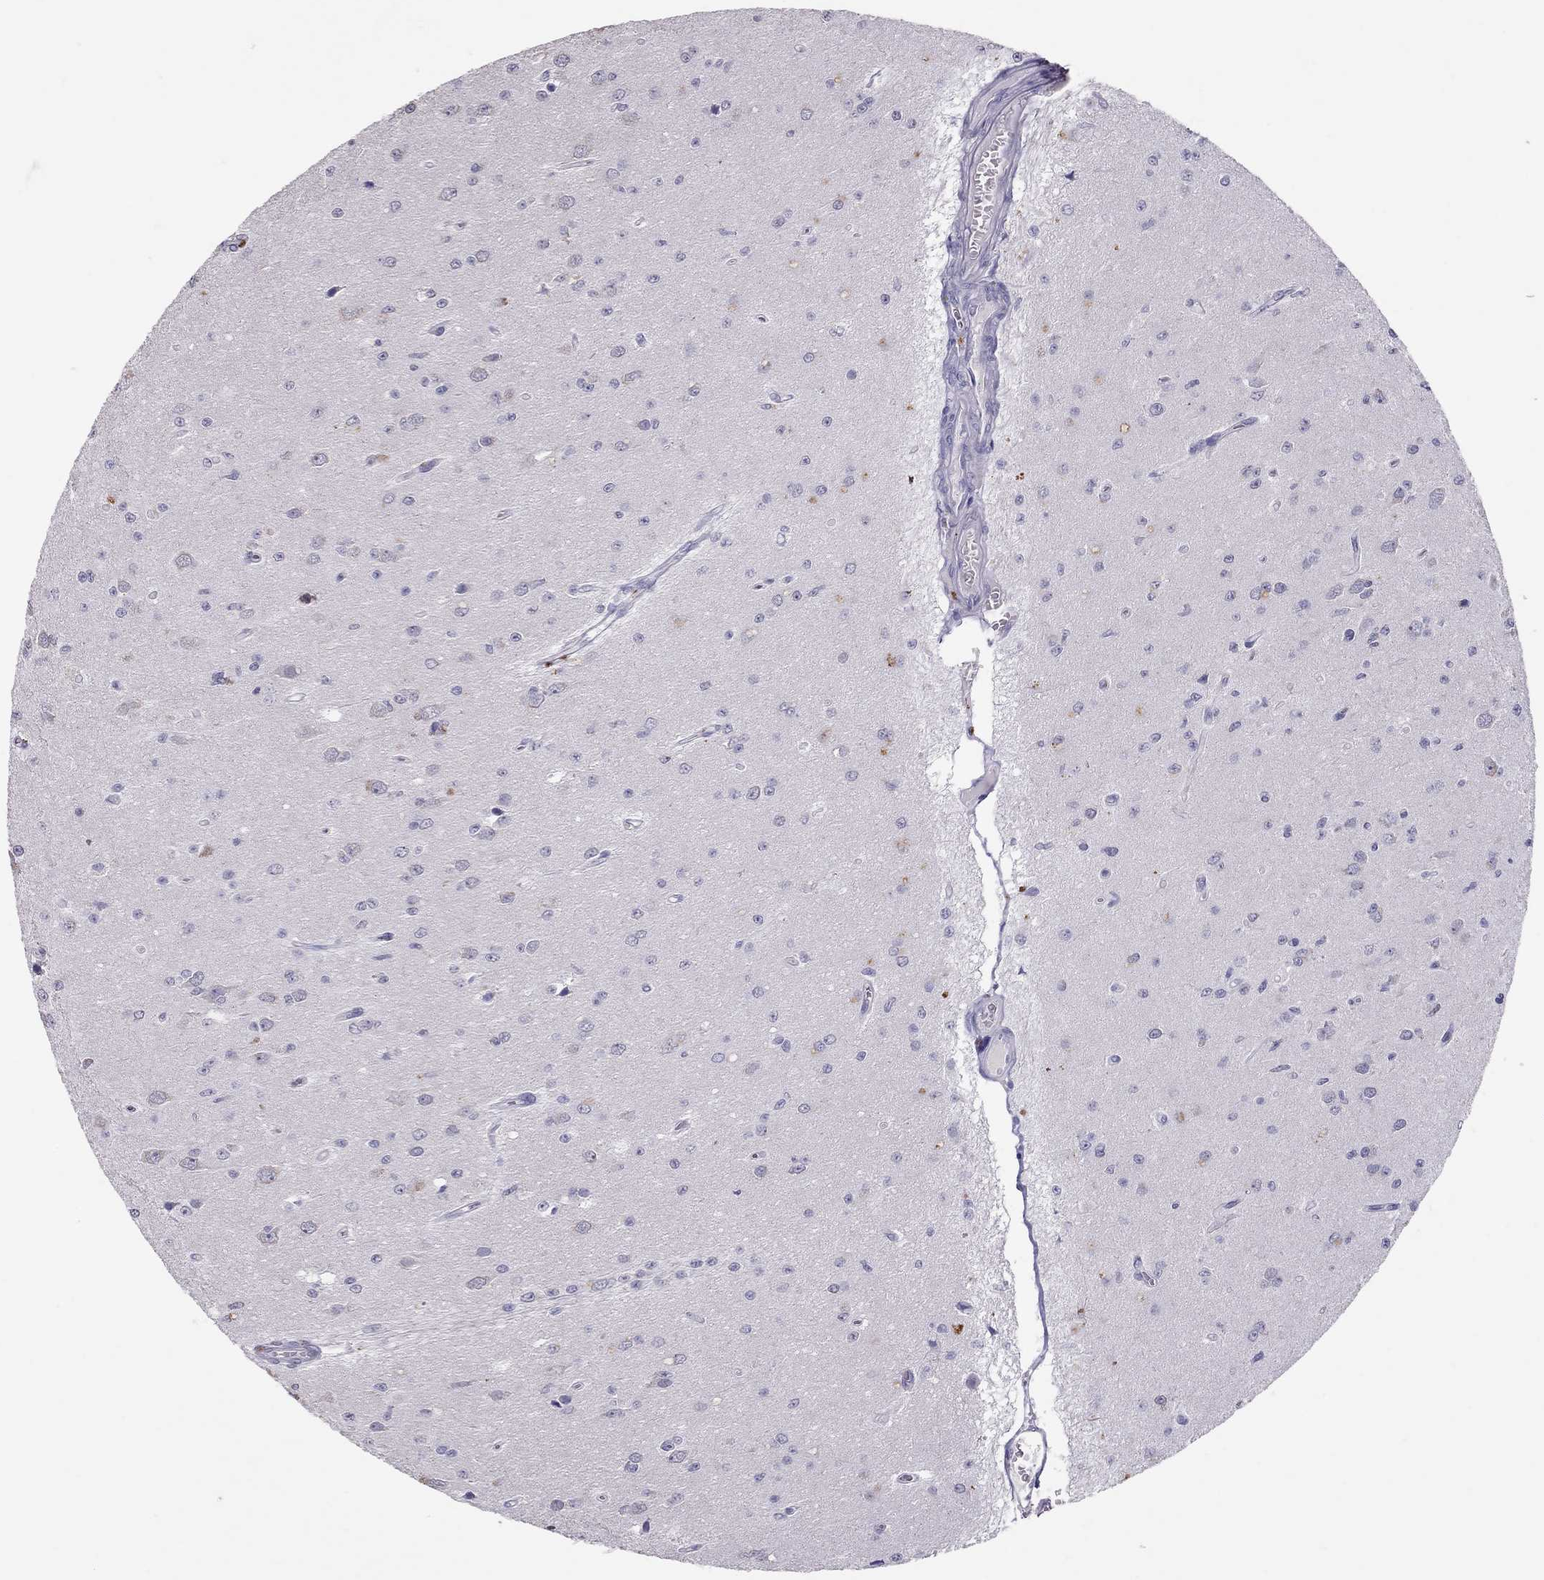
{"staining": {"intensity": "negative", "quantity": "none", "location": "none"}, "tissue": "glioma", "cell_type": "Tumor cells", "image_type": "cancer", "snomed": [{"axis": "morphology", "description": "Glioma, malignant, Low grade"}, {"axis": "topography", "description": "Brain"}], "caption": "Malignant glioma (low-grade) was stained to show a protein in brown. There is no significant positivity in tumor cells.", "gene": "PSMB11", "patient": {"sex": "female", "age": 45}}